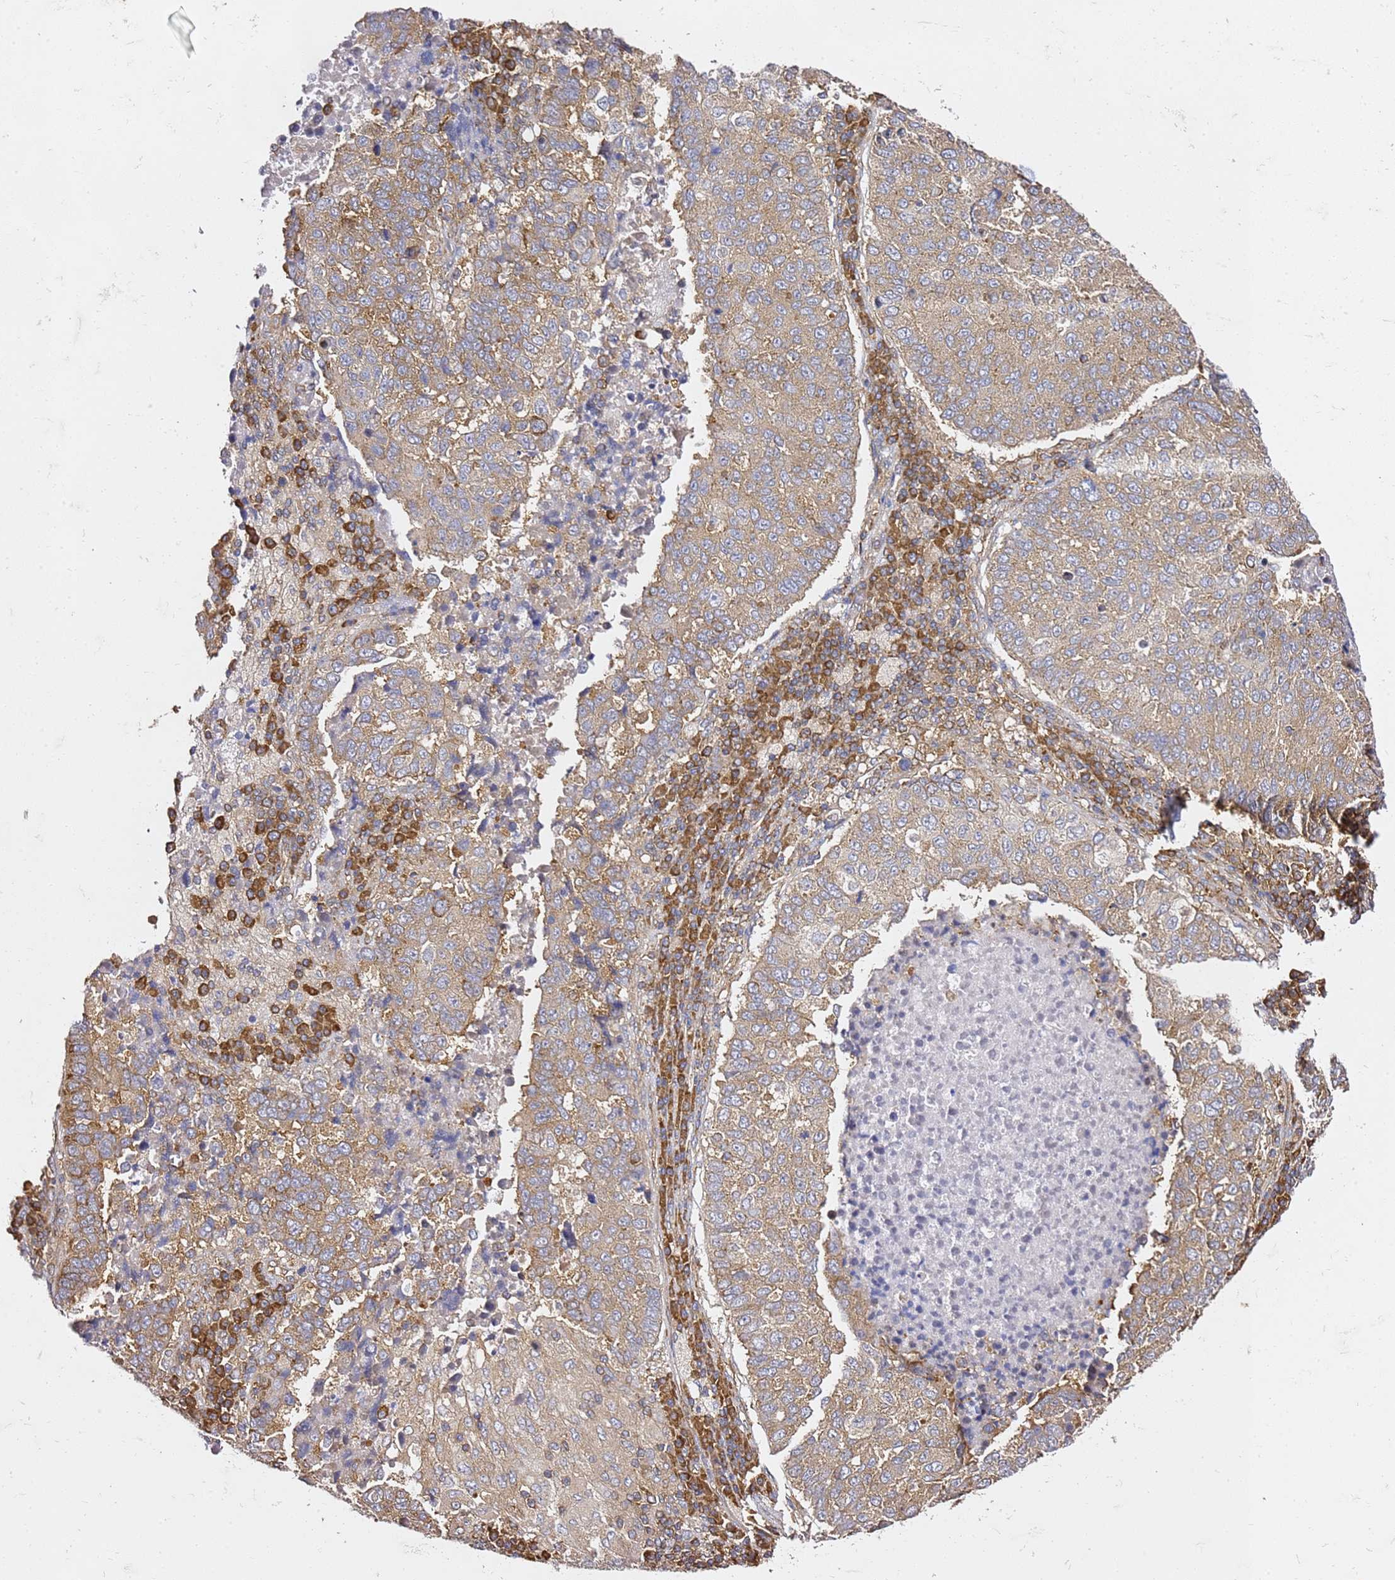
{"staining": {"intensity": "moderate", "quantity": ">75%", "location": "cytoplasmic/membranous"}, "tissue": "lung cancer", "cell_type": "Tumor cells", "image_type": "cancer", "snomed": [{"axis": "morphology", "description": "Squamous cell carcinoma, NOS"}, {"axis": "topography", "description": "Lung"}], "caption": "Immunohistochemistry image of neoplastic tissue: human squamous cell carcinoma (lung) stained using immunohistochemistry (IHC) exhibits medium levels of moderate protein expression localized specifically in the cytoplasmic/membranous of tumor cells, appearing as a cytoplasmic/membranous brown color.", "gene": "TPST1", "patient": {"sex": "male", "age": 73}}